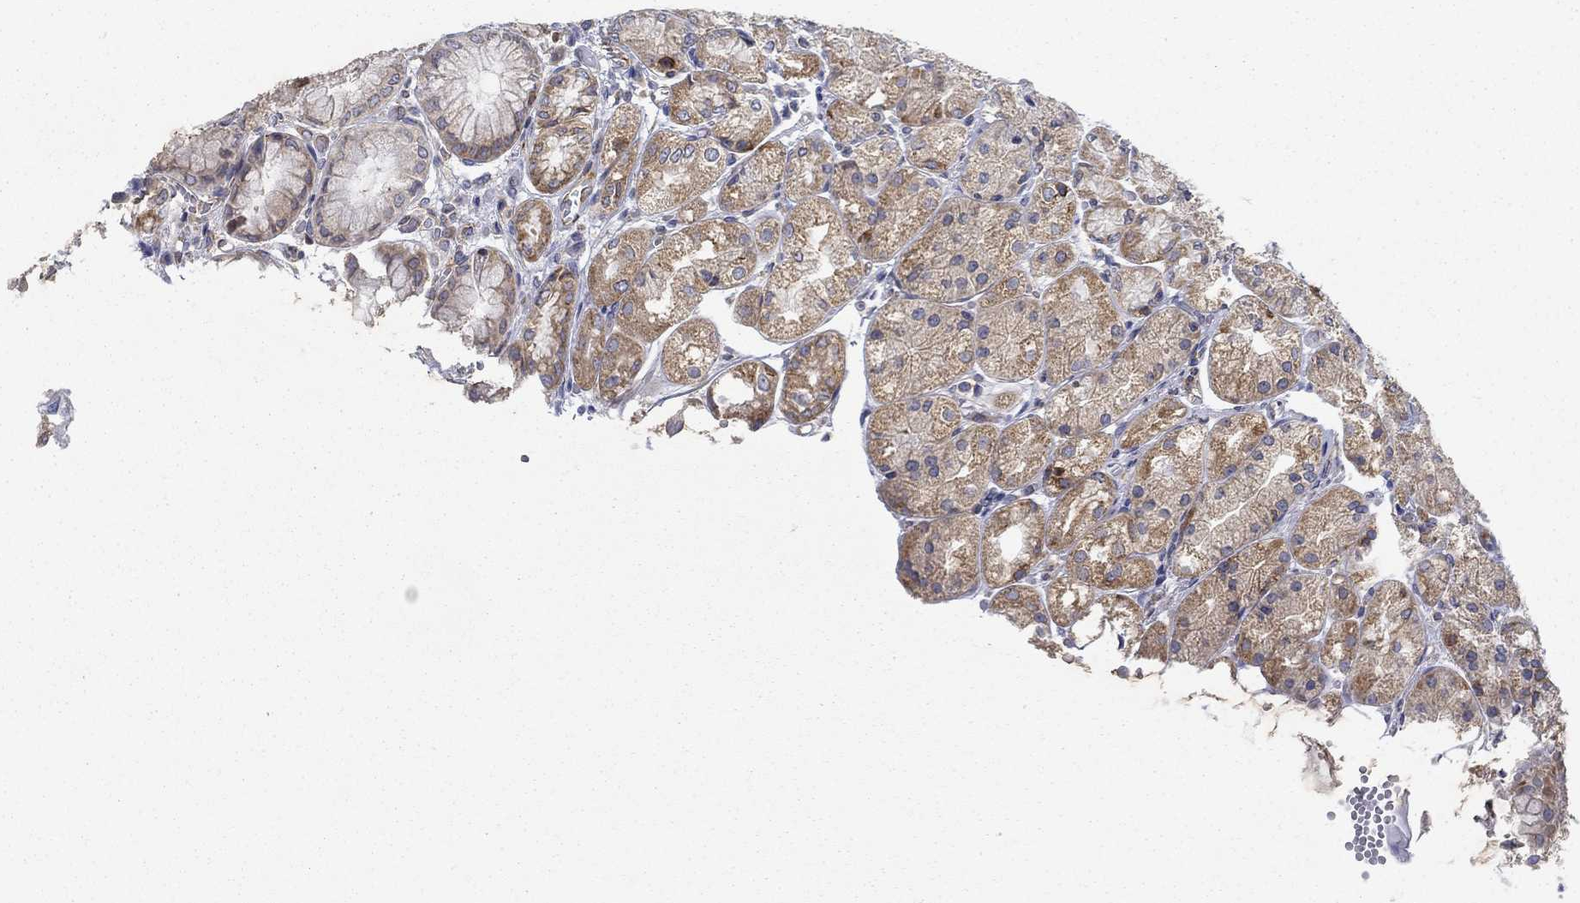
{"staining": {"intensity": "moderate", "quantity": "<25%", "location": "cytoplasmic/membranous"}, "tissue": "stomach", "cell_type": "Glandular cells", "image_type": "normal", "snomed": [{"axis": "morphology", "description": "Normal tissue, NOS"}, {"axis": "topography", "description": "Stomach, upper"}], "caption": "A high-resolution image shows immunohistochemistry staining of benign stomach, which shows moderate cytoplasmic/membranous expression in approximately <25% of glandular cells. (brown staining indicates protein expression, while blue staining denotes nuclei).", "gene": "FXR1", "patient": {"sex": "male", "age": 72}}